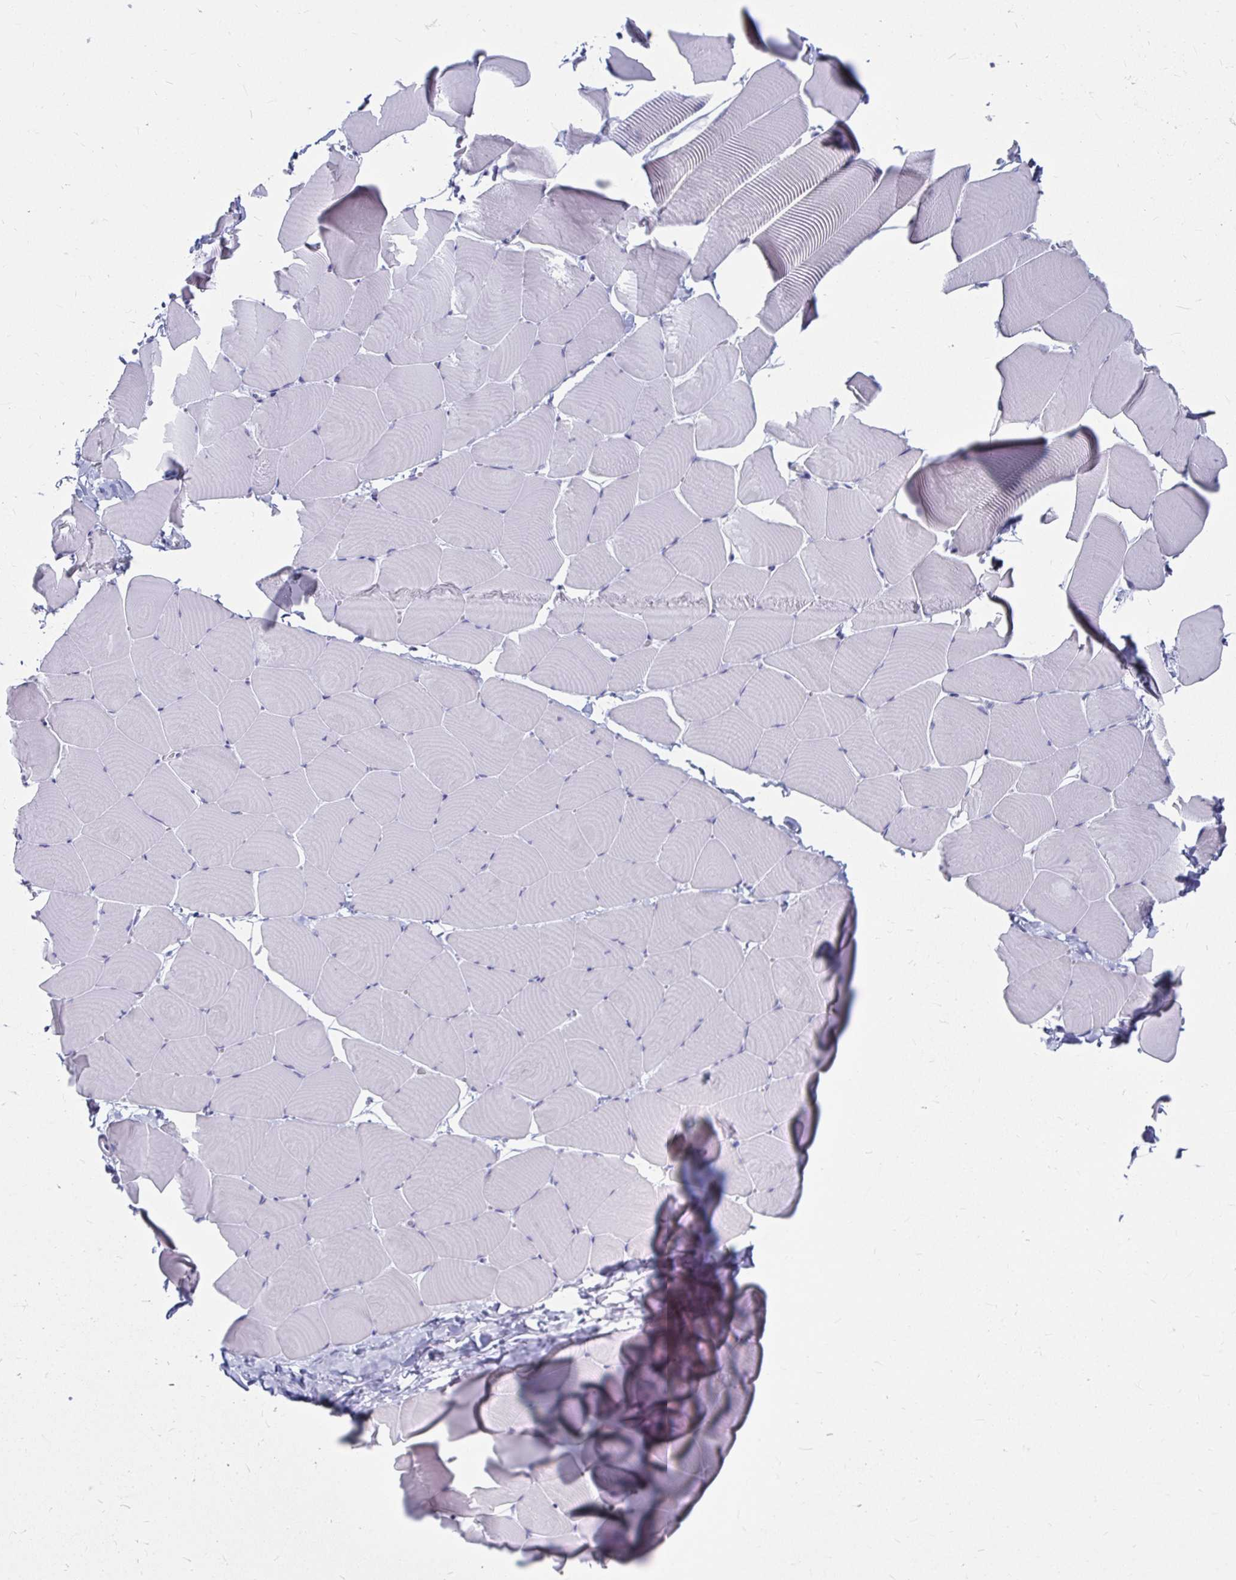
{"staining": {"intensity": "negative", "quantity": "none", "location": "none"}, "tissue": "skeletal muscle", "cell_type": "Myocytes", "image_type": "normal", "snomed": [{"axis": "morphology", "description": "Normal tissue, NOS"}, {"axis": "topography", "description": "Skeletal muscle"}], "caption": "Immunohistochemistry of normal human skeletal muscle exhibits no positivity in myocytes.", "gene": "CA9", "patient": {"sex": "male", "age": 25}}